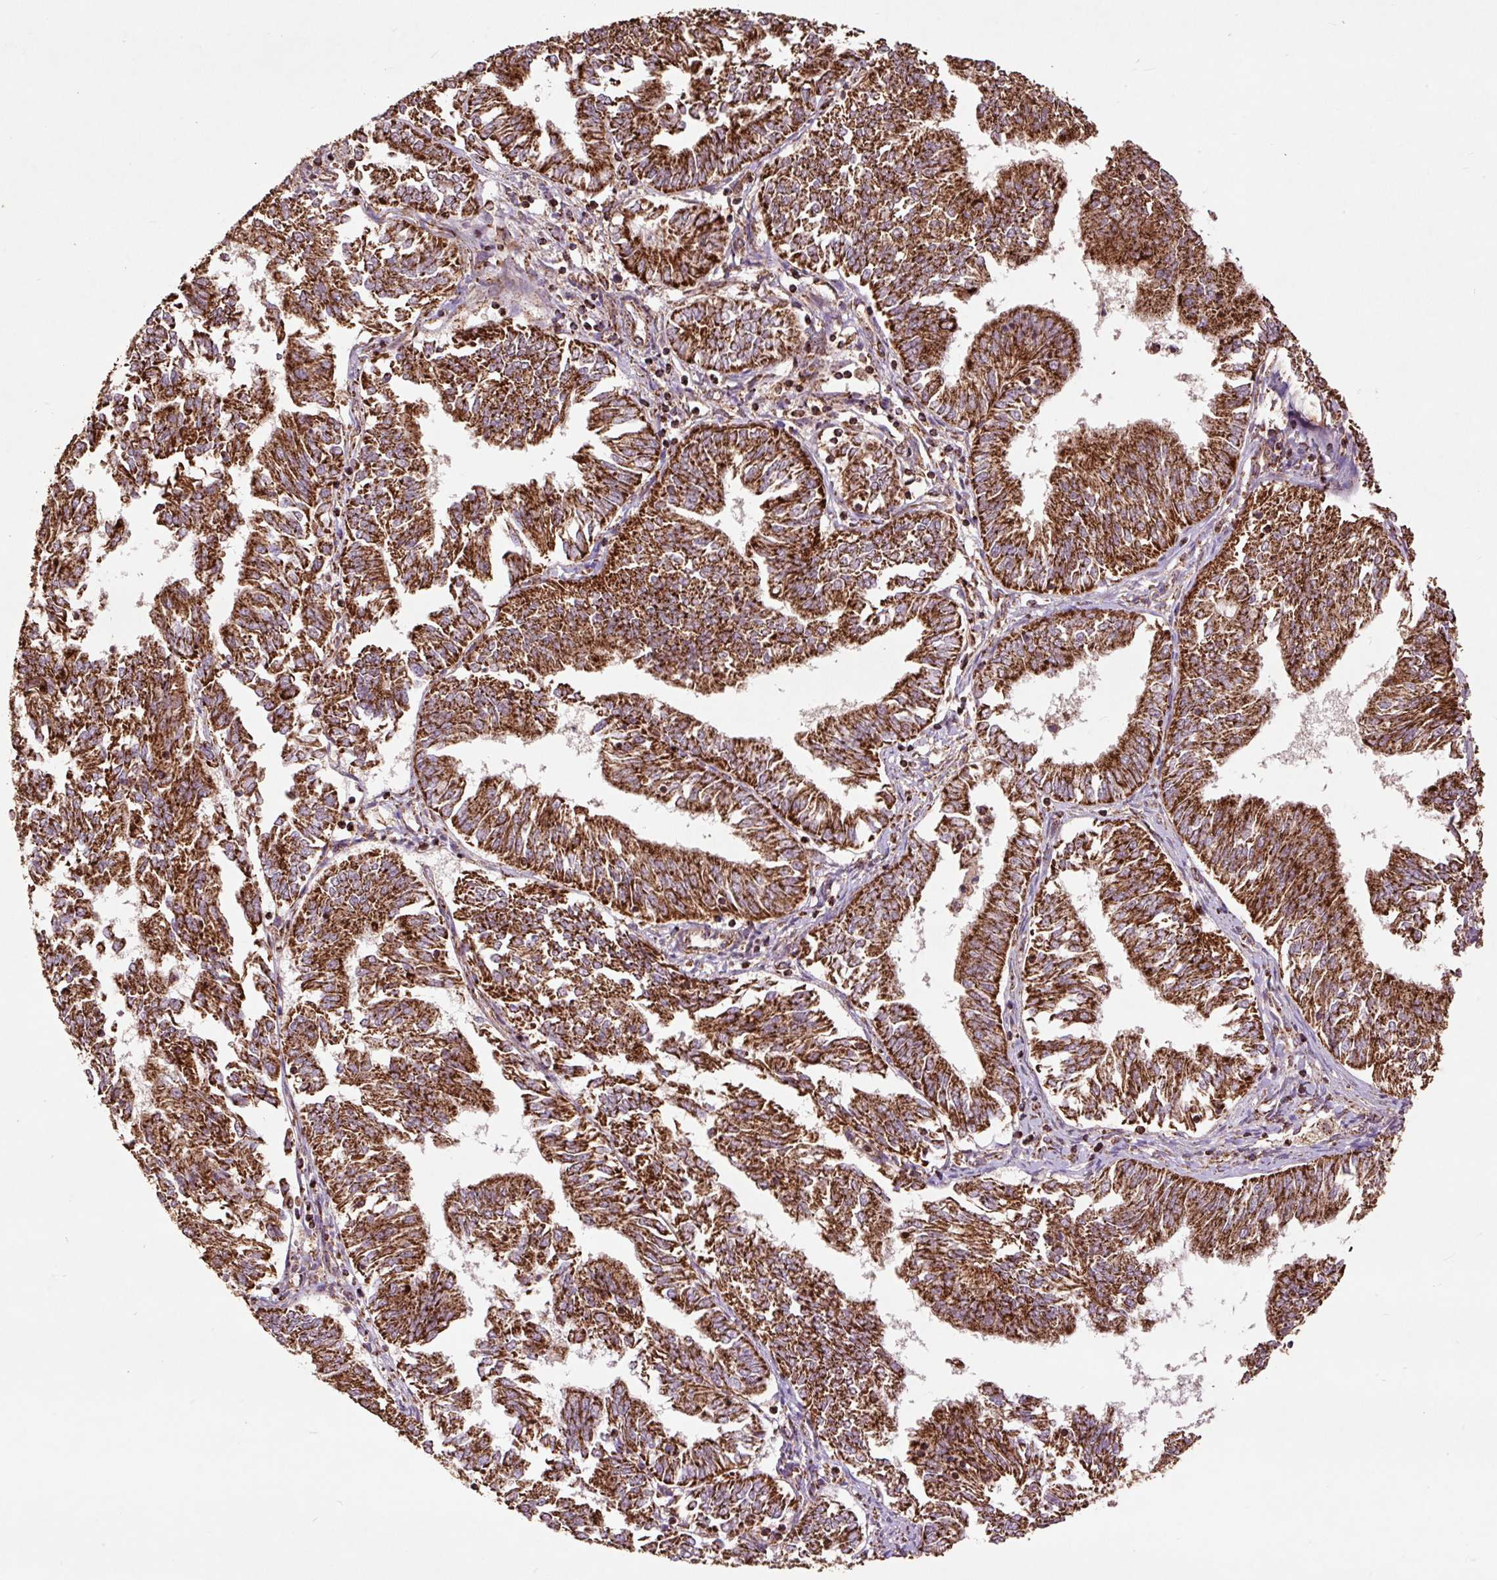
{"staining": {"intensity": "strong", "quantity": ">75%", "location": "cytoplasmic/membranous"}, "tissue": "endometrial cancer", "cell_type": "Tumor cells", "image_type": "cancer", "snomed": [{"axis": "morphology", "description": "Adenocarcinoma, NOS"}, {"axis": "topography", "description": "Endometrium"}], "caption": "Immunohistochemical staining of human adenocarcinoma (endometrial) shows strong cytoplasmic/membranous protein staining in approximately >75% of tumor cells. Nuclei are stained in blue.", "gene": "ATP5F1A", "patient": {"sex": "female", "age": 58}}